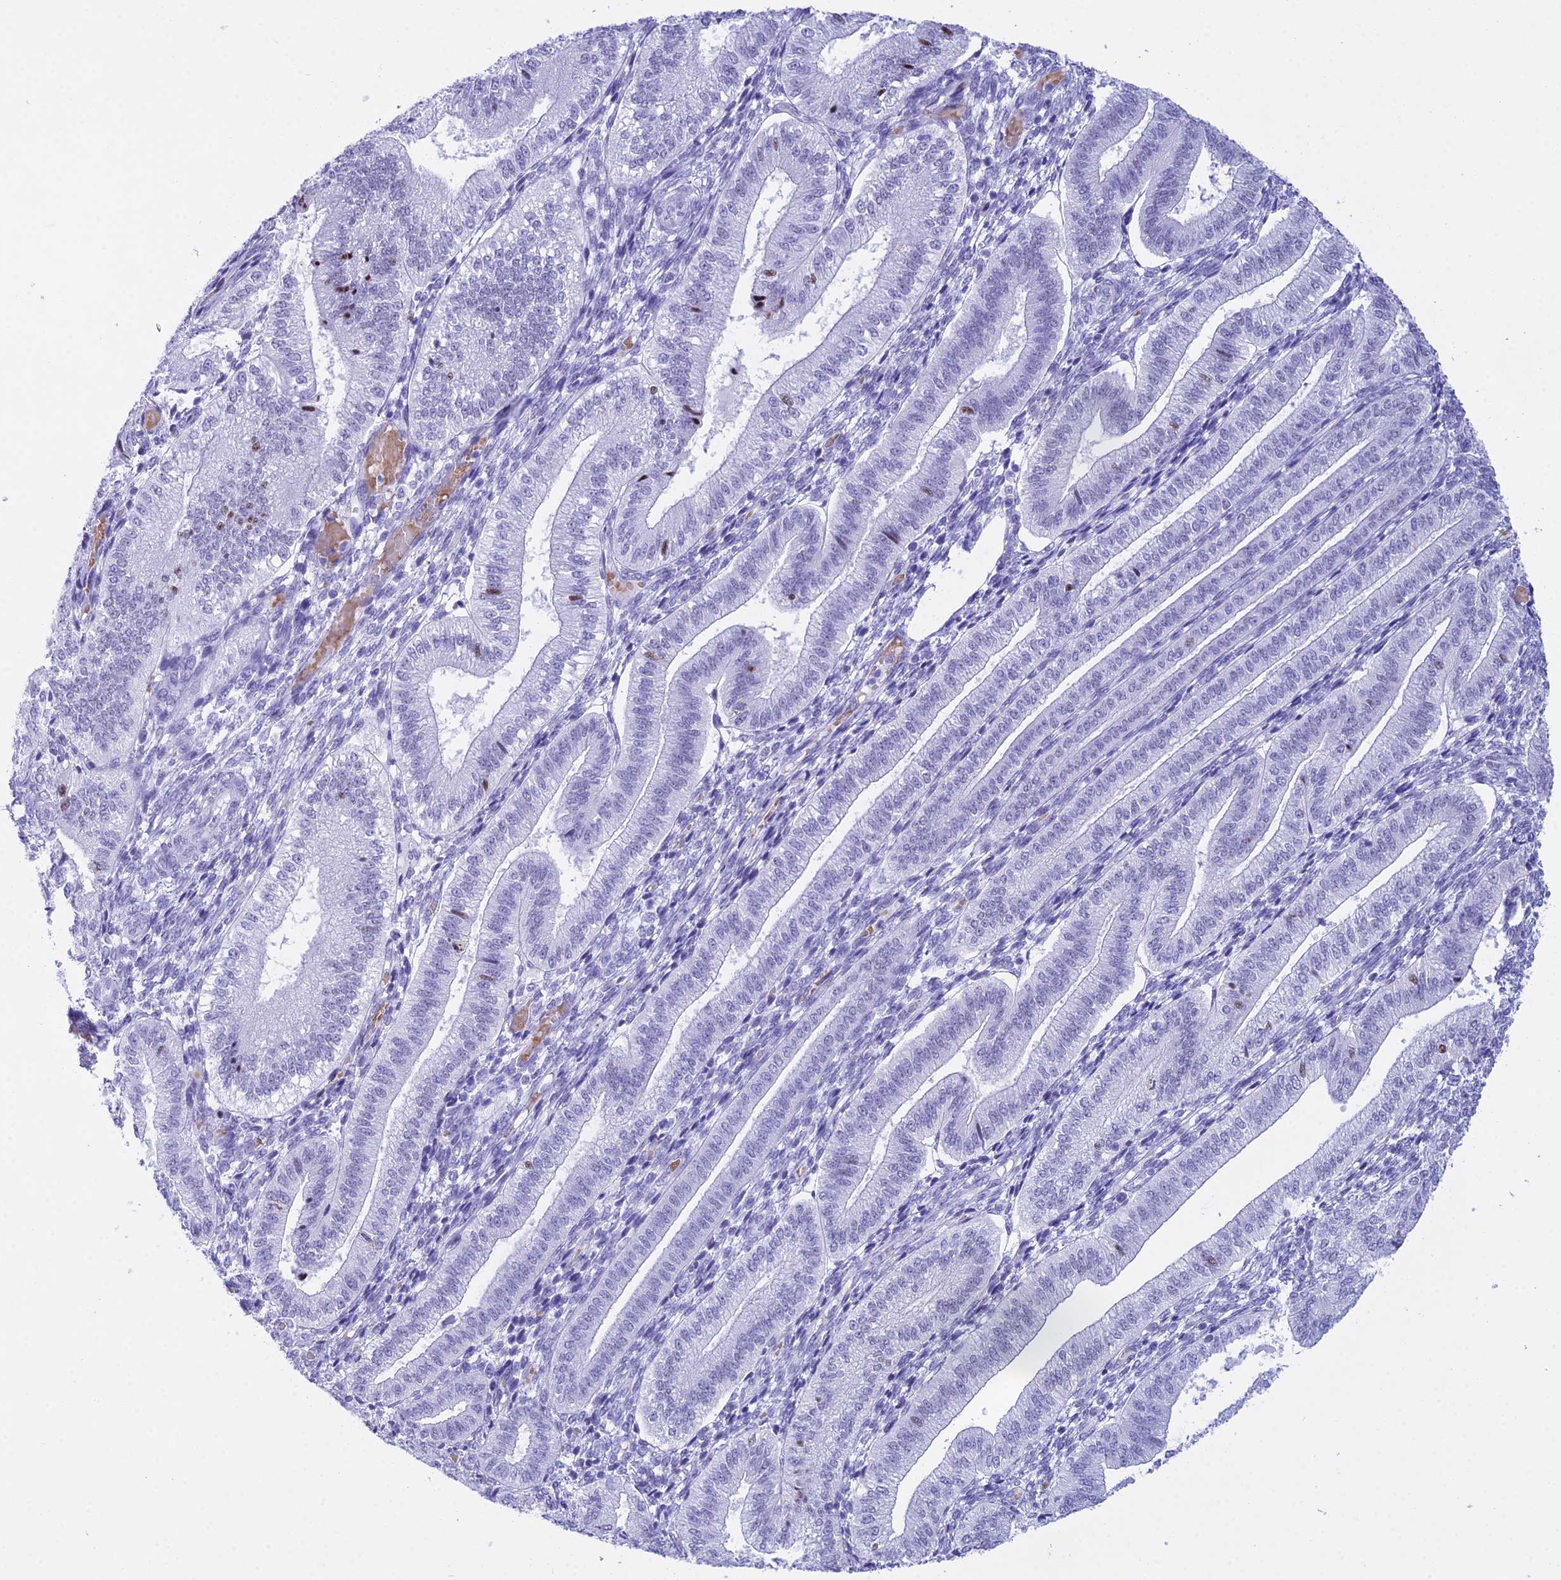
{"staining": {"intensity": "negative", "quantity": "none", "location": "none"}, "tissue": "endometrium", "cell_type": "Cells in endometrial stroma", "image_type": "normal", "snomed": [{"axis": "morphology", "description": "Normal tissue, NOS"}, {"axis": "topography", "description": "Endometrium"}], "caption": "Immunohistochemical staining of unremarkable endometrium reveals no significant expression in cells in endometrial stroma.", "gene": "RNPS1", "patient": {"sex": "female", "age": 34}}